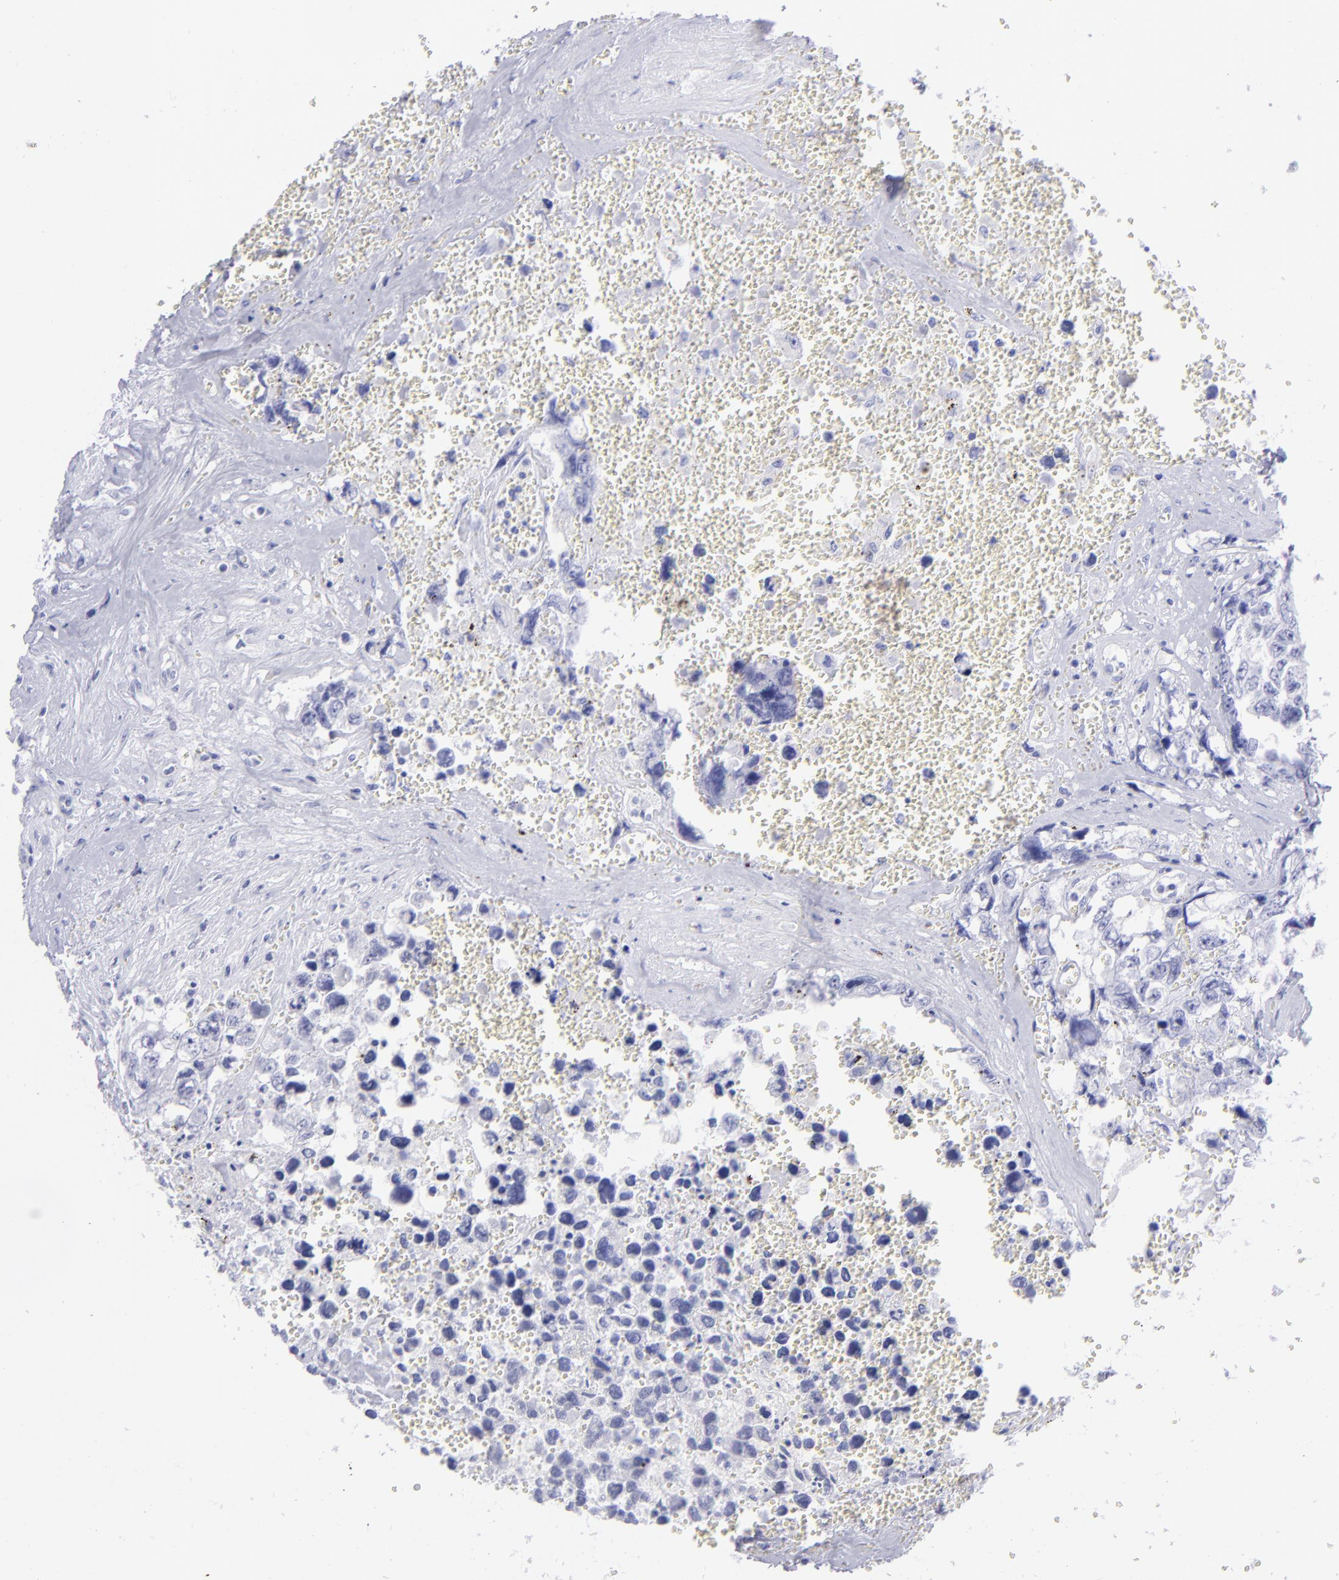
{"staining": {"intensity": "negative", "quantity": "none", "location": "none"}, "tissue": "testis cancer", "cell_type": "Tumor cells", "image_type": "cancer", "snomed": [{"axis": "morphology", "description": "Carcinoma, Embryonal, NOS"}, {"axis": "topography", "description": "Testis"}], "caption": "Tumor cells show no significant protein expression in embryonal carcinoma (testis).", "gene": "SLC1A2", "patient": {"sex": "male", "age": 31}}